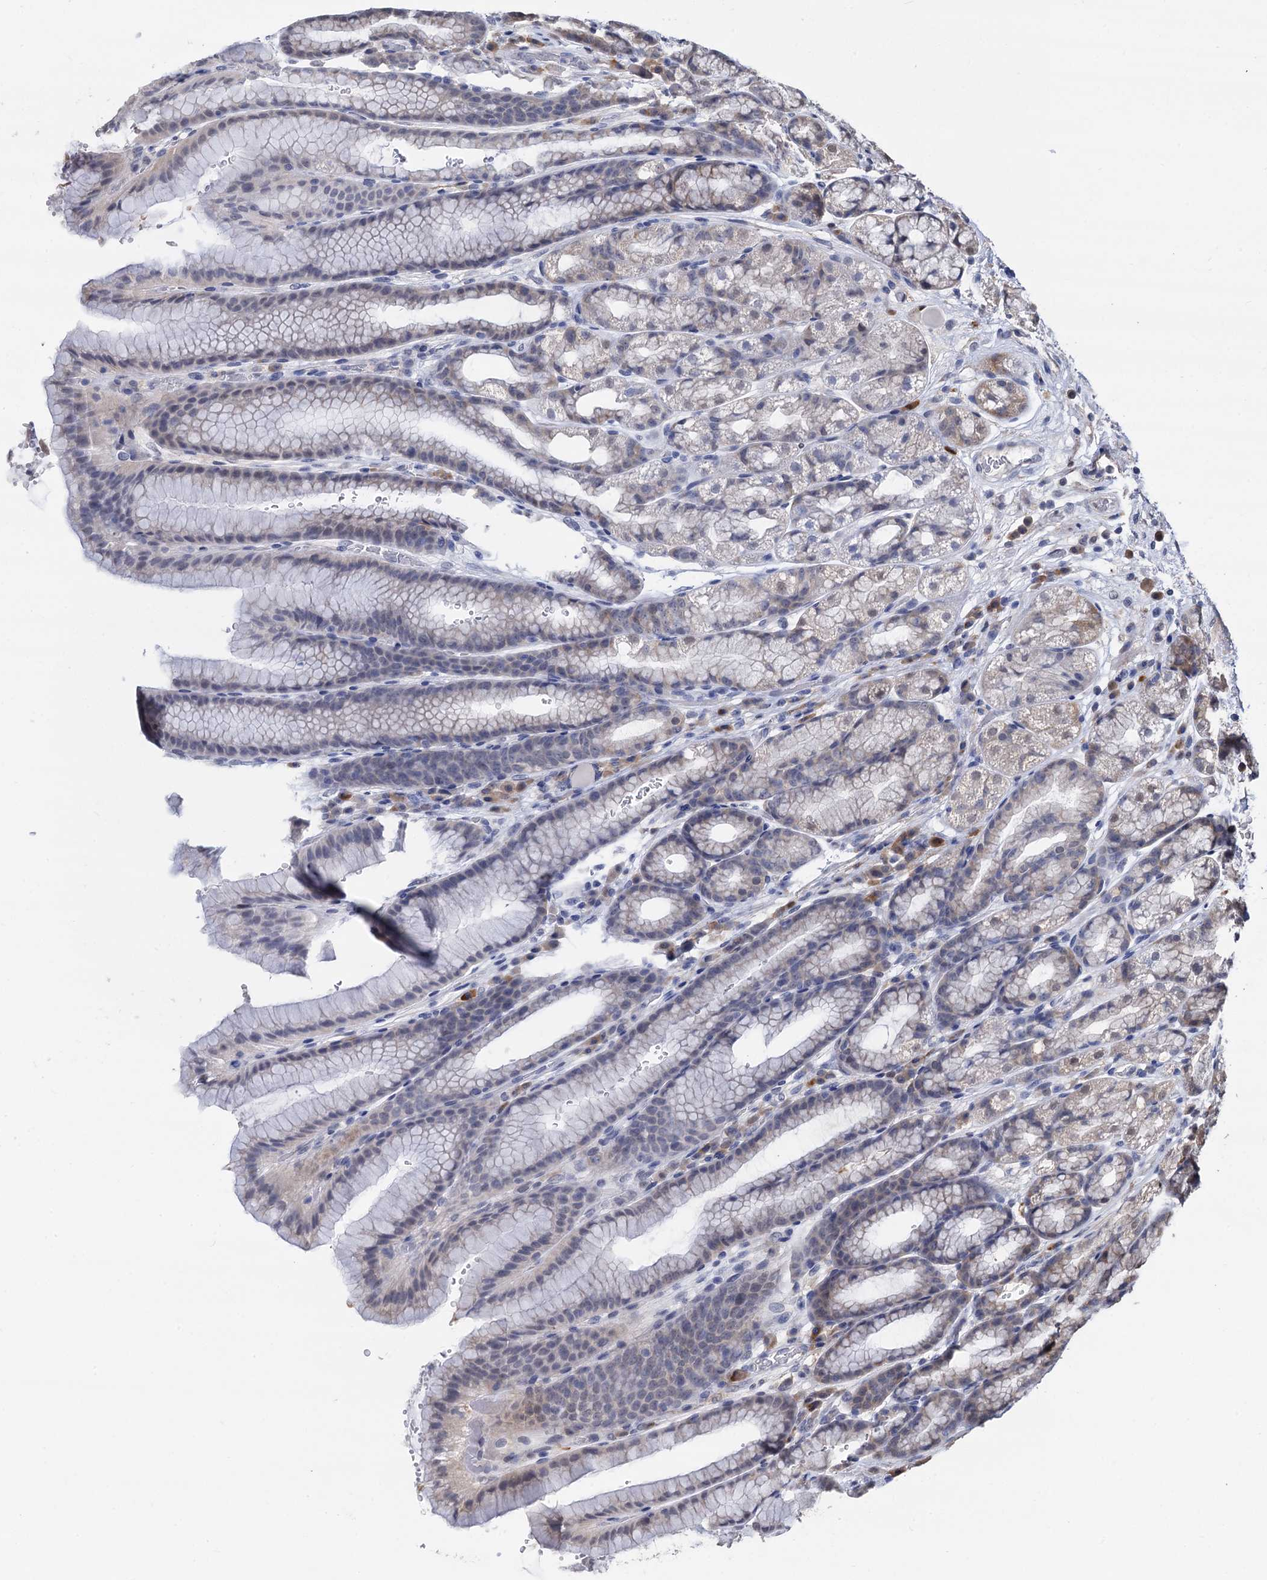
{"staining": {"intensity": "moderate", "quantity": "<25%", "location": "nuclear"}, "tissue": "stomach", "cell_type": "Glandular cells", "image_type": "normal", "snomed": [{"axis": "morphology", "description": "Normal tissue, NOS"}, {"axis": "morphology", "description": "Adenocarcinoma, NOS"}, {"axis": "topography", "description": "Stomach"}], "caption": "The image reveals immunohistochemical staining of normal stomach. There is moderate nuclear expression is appreciated in about <25% of glandular cells.", "gene": "PSMD4", "patient": {"sex": "male", "age": 57}}